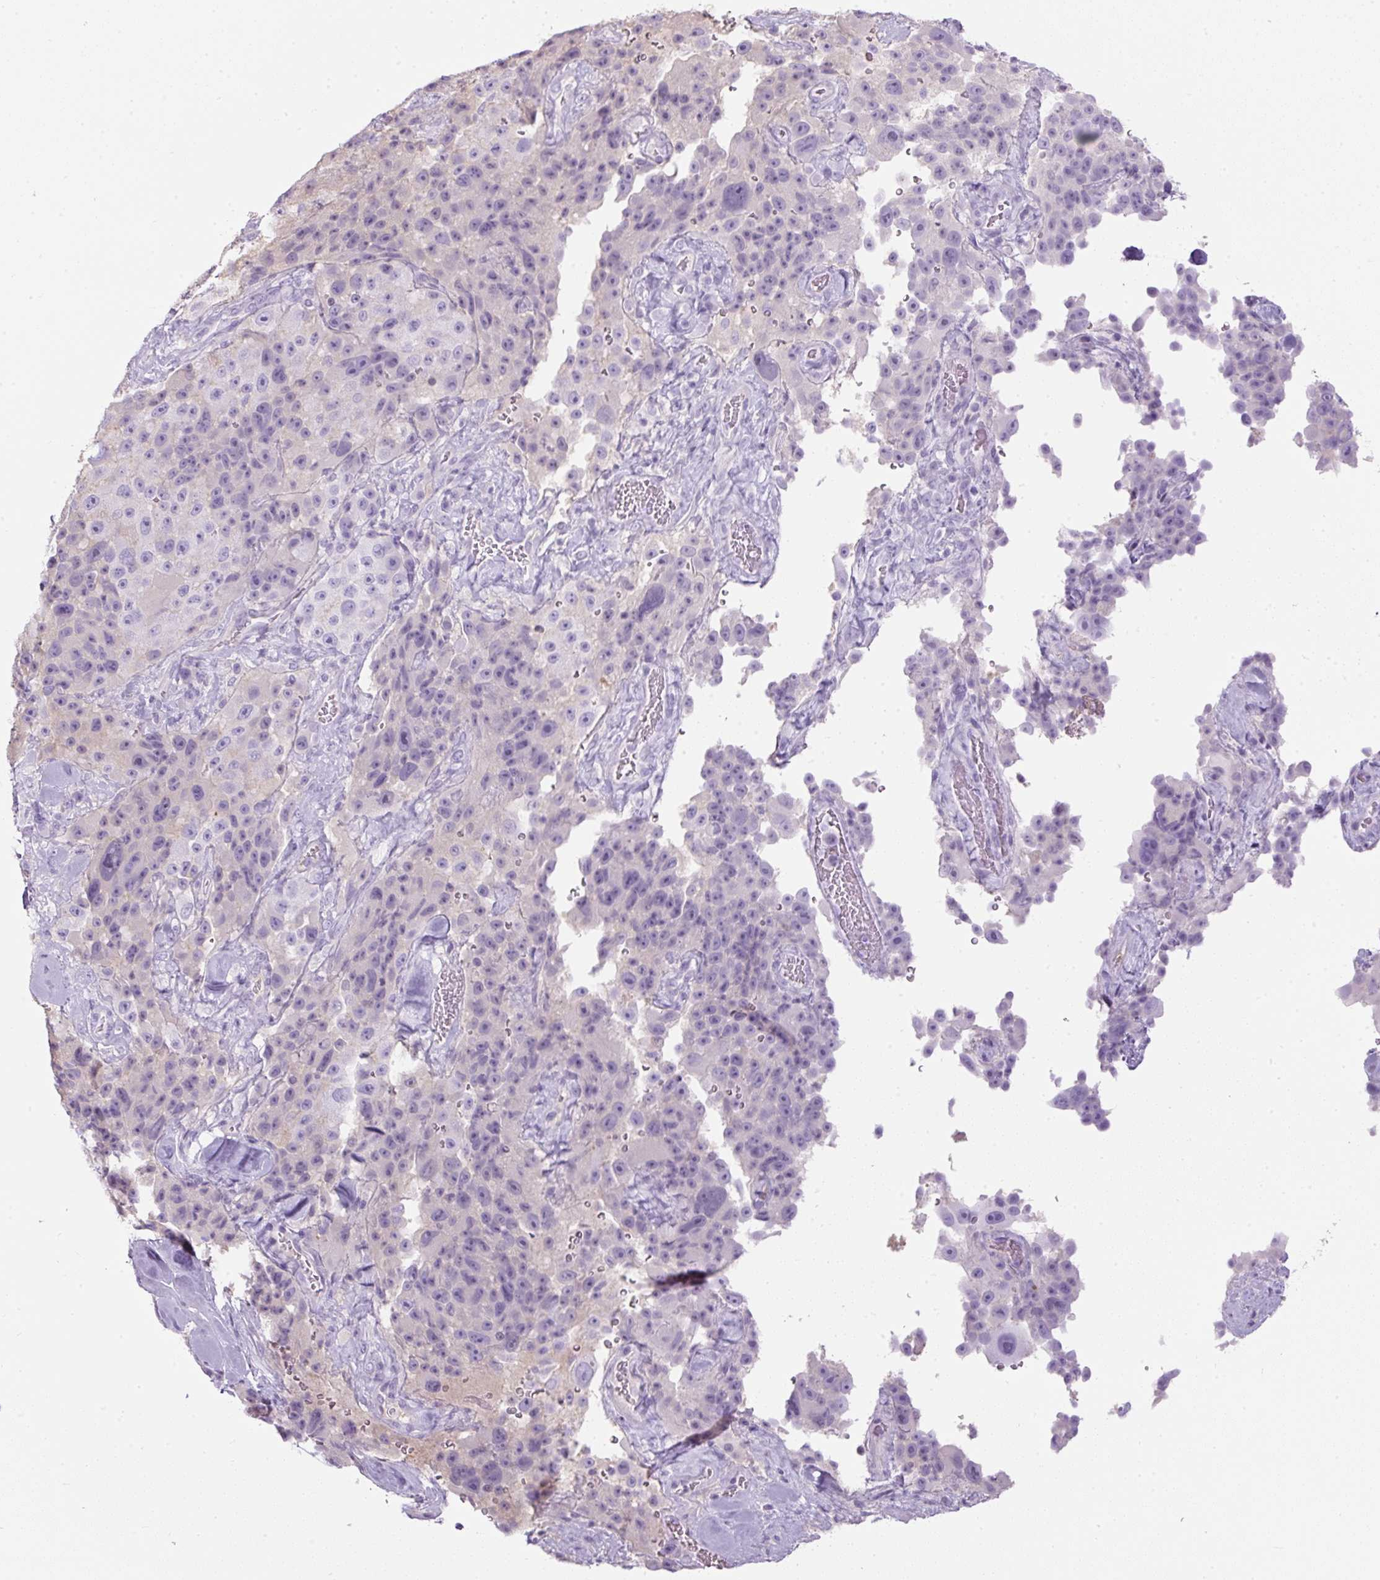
{"staining": {"intensity": "negative", "quantity": "none", "location": "none"}, "tissue": "melanoma", "cell_type": "Tumor cells", "image_type": "cancer", "snomed": [{"axis": "morphology", "description": "Malignant melanoma, Metastatic site"}, {"axis": "topography", "description": "Lymph node"}], "caption": "Immunohistochemistry micrograph of melanoma stained for a protein (brown), which demonstrates no staining in tumor cells. (Immunohistochemistry, brightfield microscopy, high magnification).", "gene": "APOA1", "patient": {"sex": "male", "age": 62}}